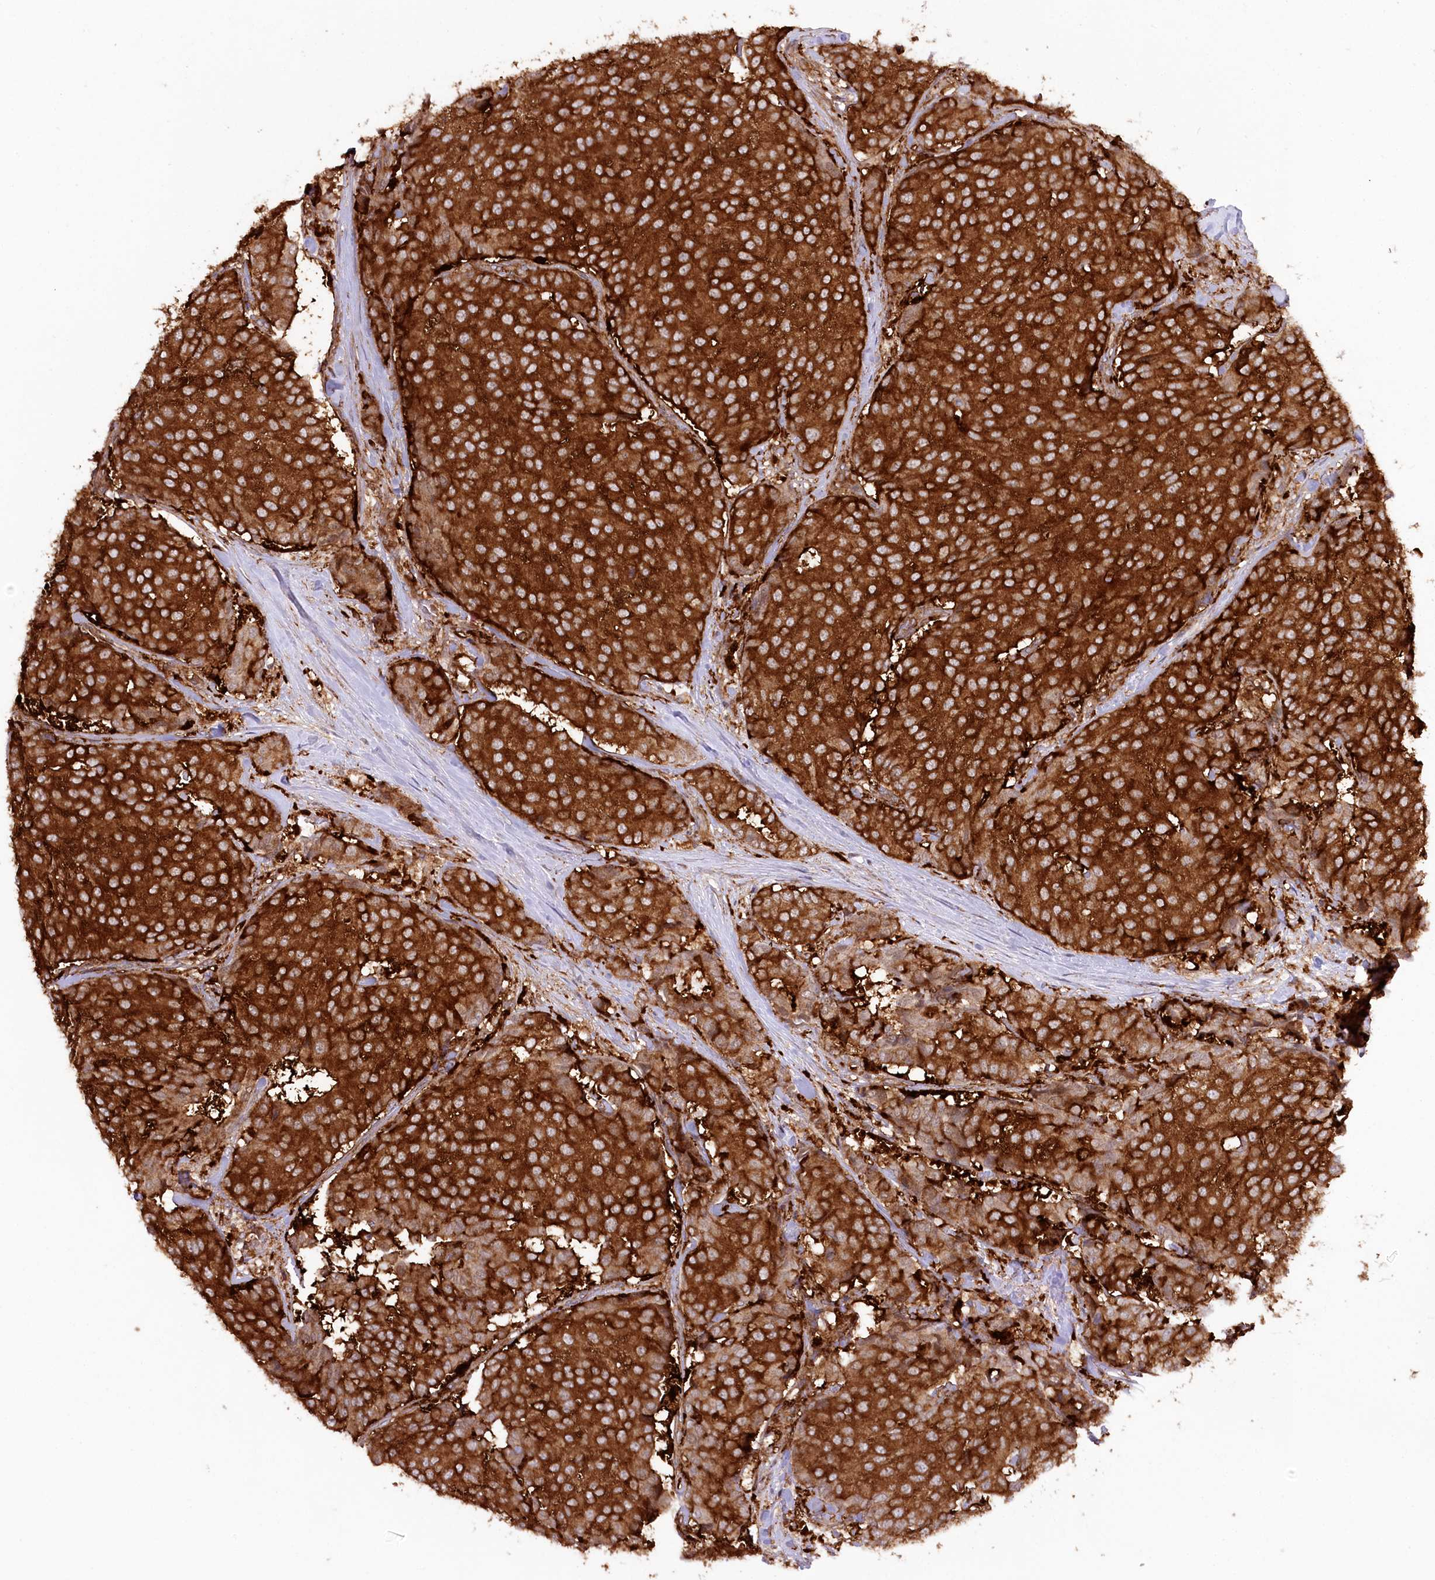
{"staining": {"intensity": "strong", "quantity": ">75%", "location": "cytoplasmic/membranous"}, "tissue": "breast cancer", "cell_type": "Tumor cells", "image_type": "cancer", "snomed": [{"axis": "morphology", "description": "Duct carcinoma"}, {"axis": "topography", "description": "Breast"}], "caption": "A high-resolution micrograph shows IHC staining of invasive ductal carcinoma (breast), which demonstrates strong cytoplasmic/membranous staining in about >75% of tumor cells.", "gene": "CCDC91", "patient": {"sex": "female", "age": 75}}